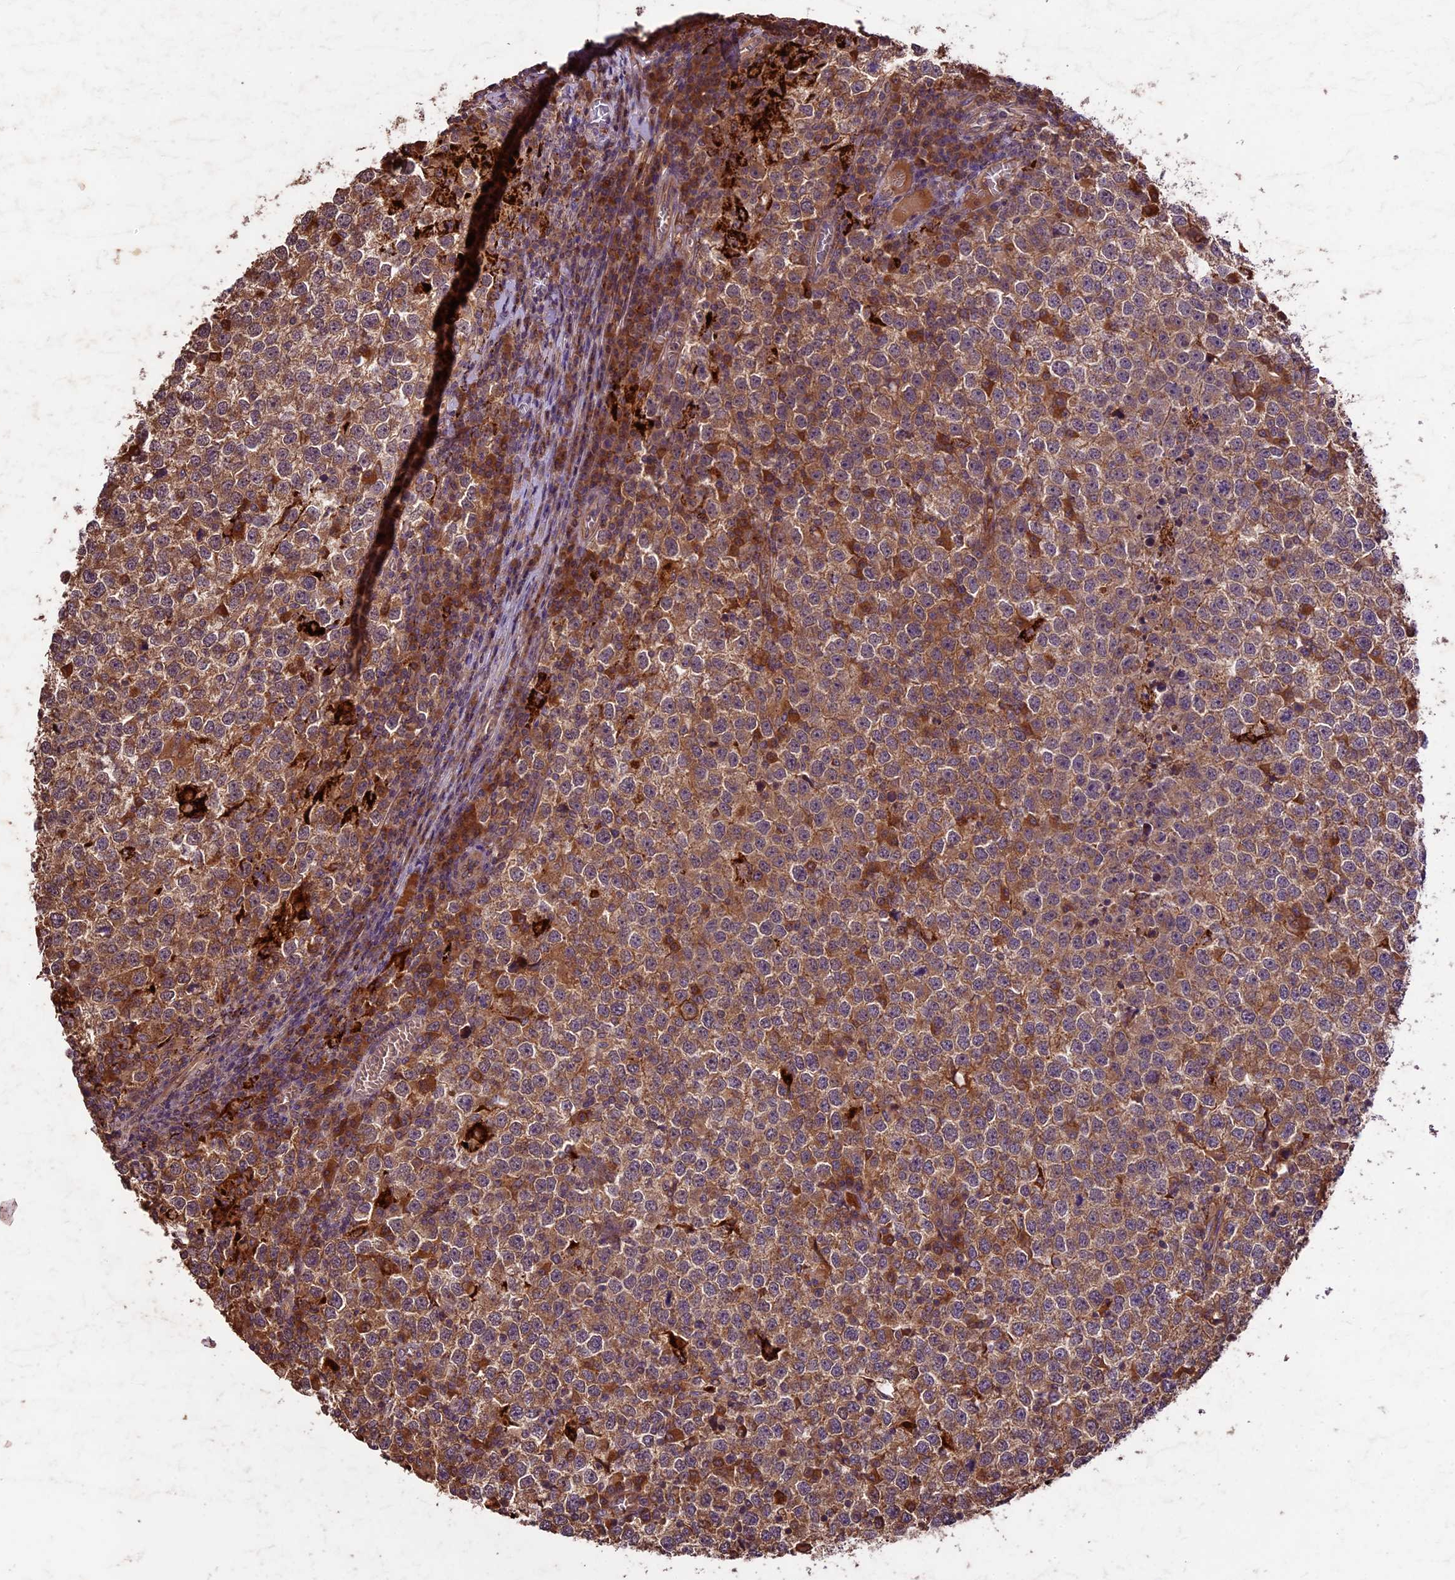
{"staining": {"intensity": "moderate", "quantity": ">75%", "location": "cytoplasmic/membranous"}, "tissue": "testis cancer", "cell_type": "Tumor cells", "image_type": "cancer", "snomed": [{"axis": "morphology", "description": "Seminoma, NOS"}, {"axis": "topography", "description": "Testis"}], "caption": "Moderate cytoplasmic/membranous protein expression is appreciated in about >75% of tumor cells in seminoma (testis). (DAB (3,3'-diaminobenzidine) = brown stain, brightfield microscopy at high magnification).", "gene": "CRLF1", "patient": {"sex": "male", "age": 65}}